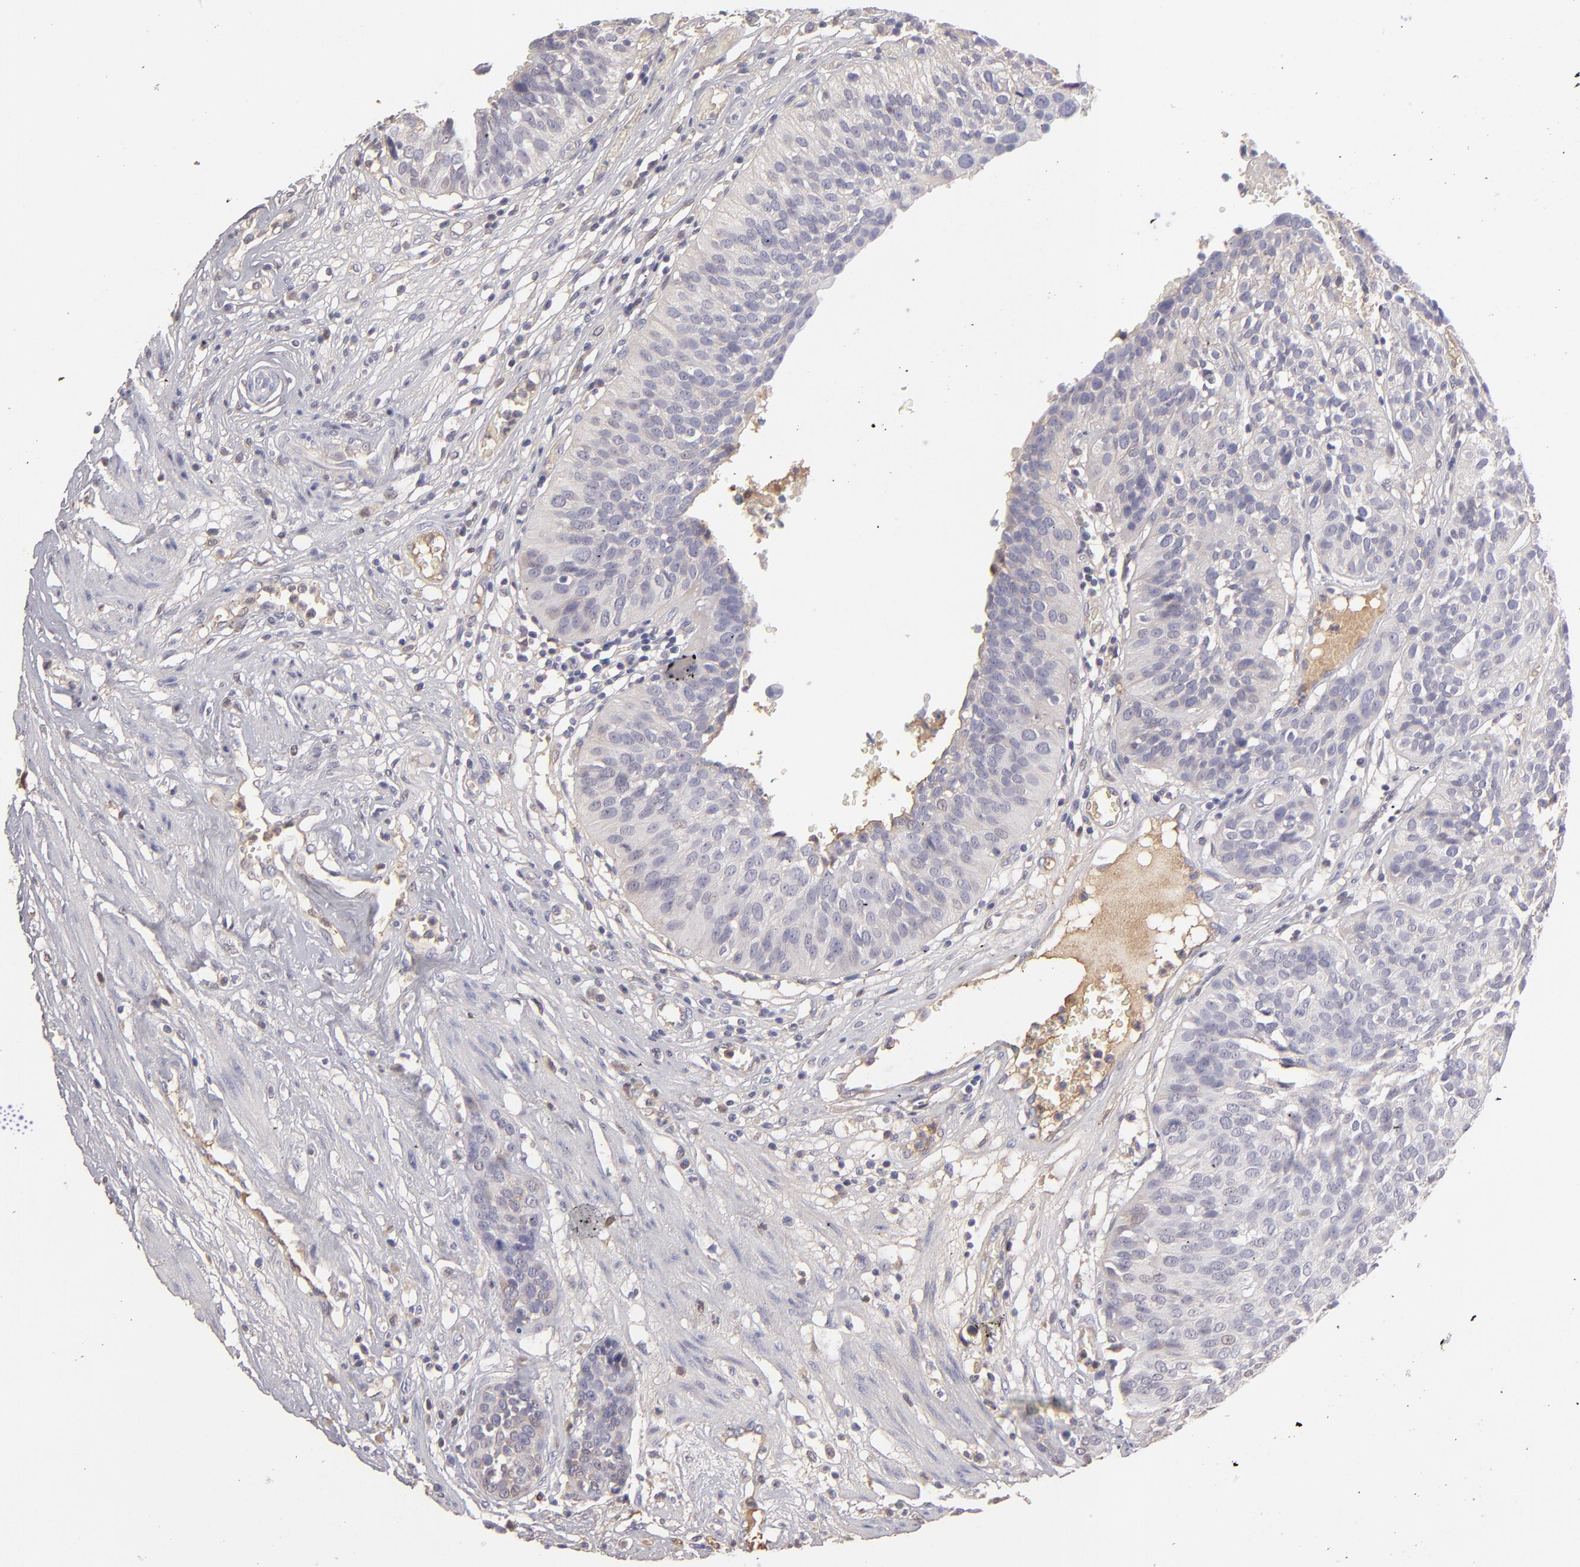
{"staining": {"intensity": "negative", "quantity": "none", "location": "none"}, "tissue": "urothelial cancer", "cell_type": "Tumor cells", "image_type": "cancer", "snomed": [{"axis": "morphology", "description": "Urothelial carcinoma, High grade"}, {"axis": "topography", "description": "Urinary bladder"}], "caption": "IHC micrograph of neoplastic tissue: human urothelial cancer stained with DAB (3,3'-diaminobenzidine) reveals no significant protein expression in tumor cells. The staining was performed using DAB to visualize the protein expression in brown, while the nuclei were stained in blue with hematoxylin (Magnification: 20x).", "gene": "ABCC4", "patient": {"sex": "male", "age": 56}}